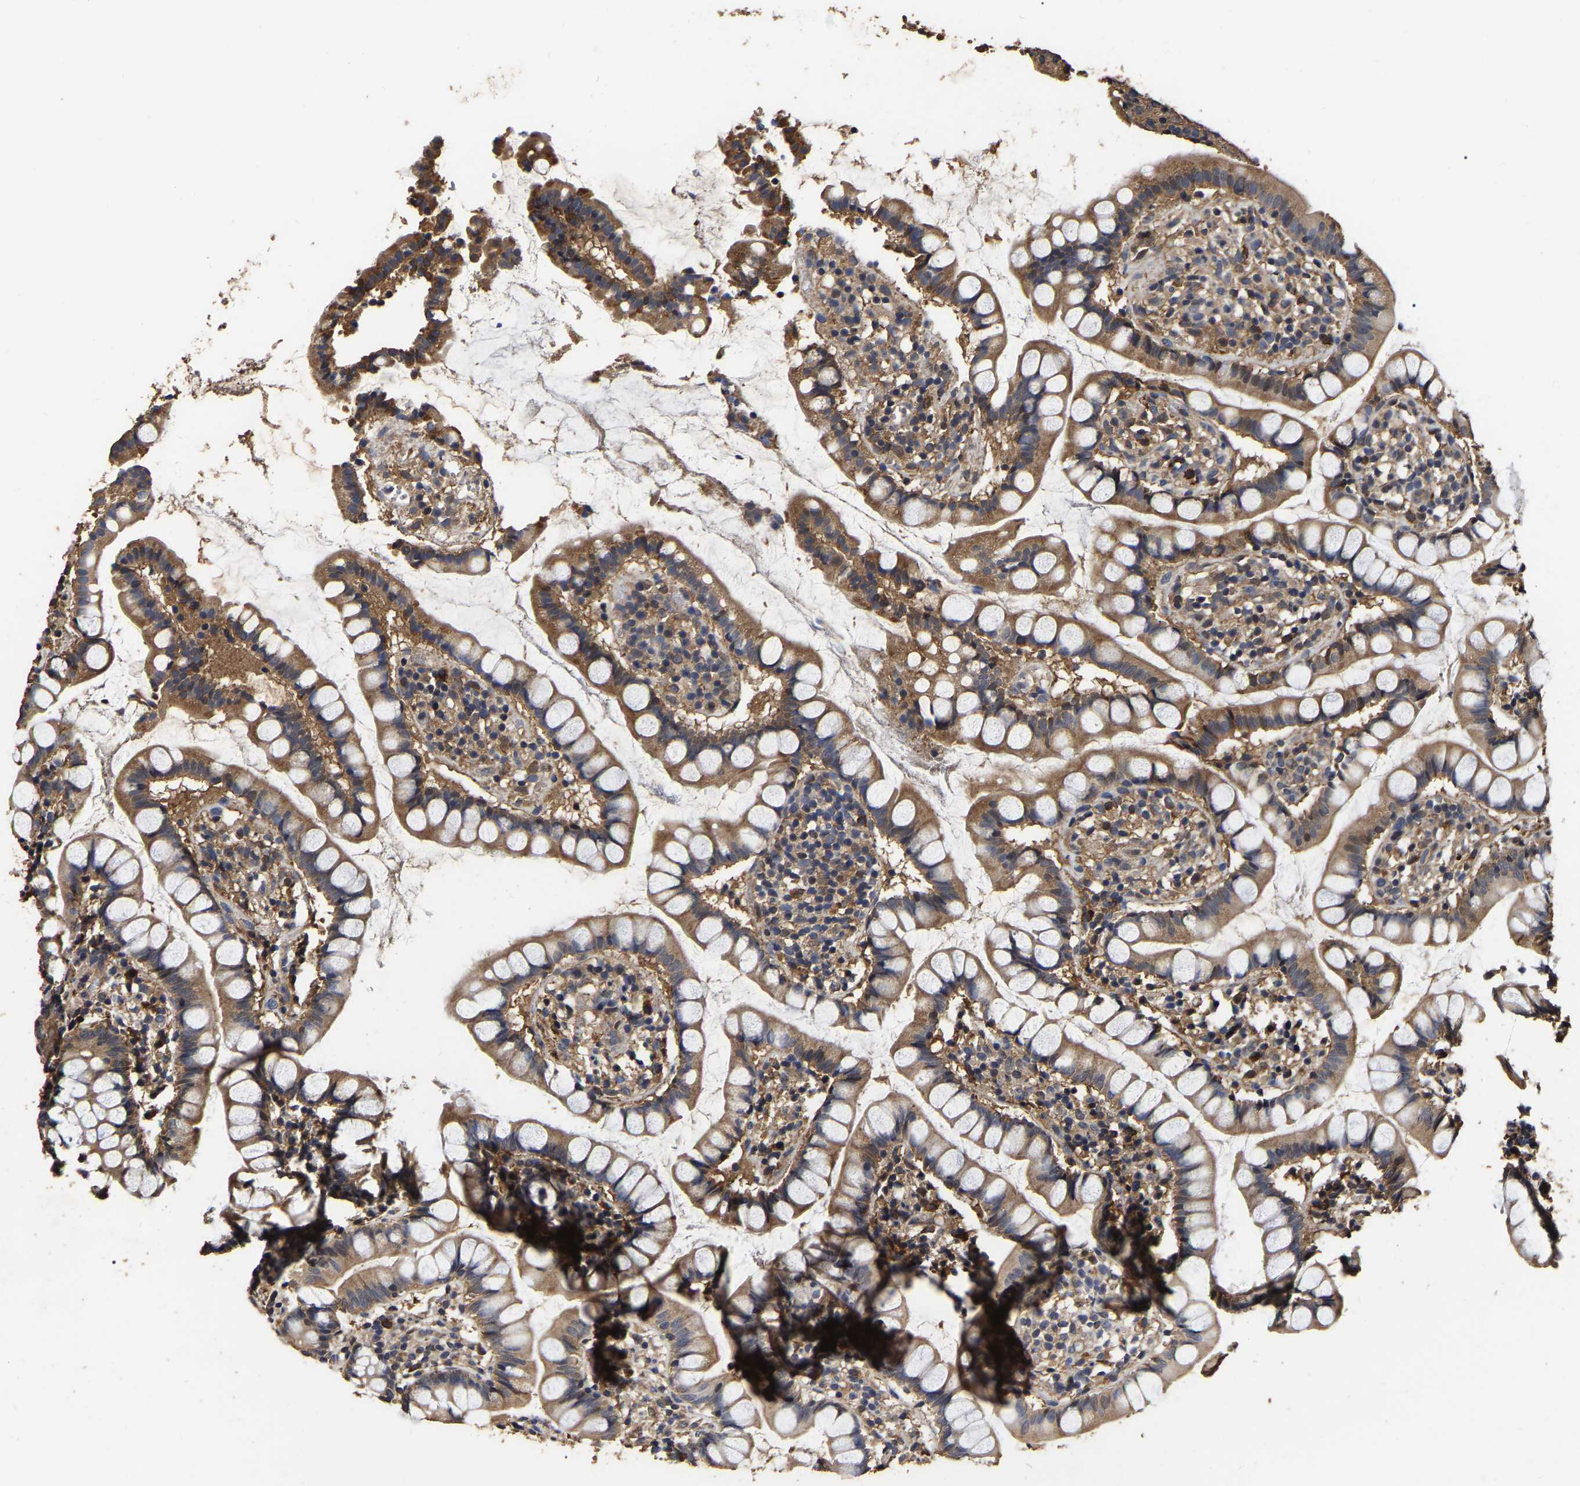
{"staining": {"intensity": "moderate", "quantity": ">75%", "location": "cytoplasmic/membranous"}, "tissue": "small intestine", "cell_type": "Glandular cells", "image_type": "normal", "snomed": [{"axis": "morphology", "description": "Normal tissue, NOS"}, {"axis": "topography", "description": "Small intestine"}], "caption": "High-magnification brightfield microscopy of normal small intestine stained with DAB (3,3'-diaminobenzidine) (brown) and counterstained with hematoxylin (blue). glandular cells exhibit moderate cytoplasmic/membranous expression is seen in approximately>75% of cells.", "gene": "STK32C", "patient": {"sex": "female", "age": 84}}